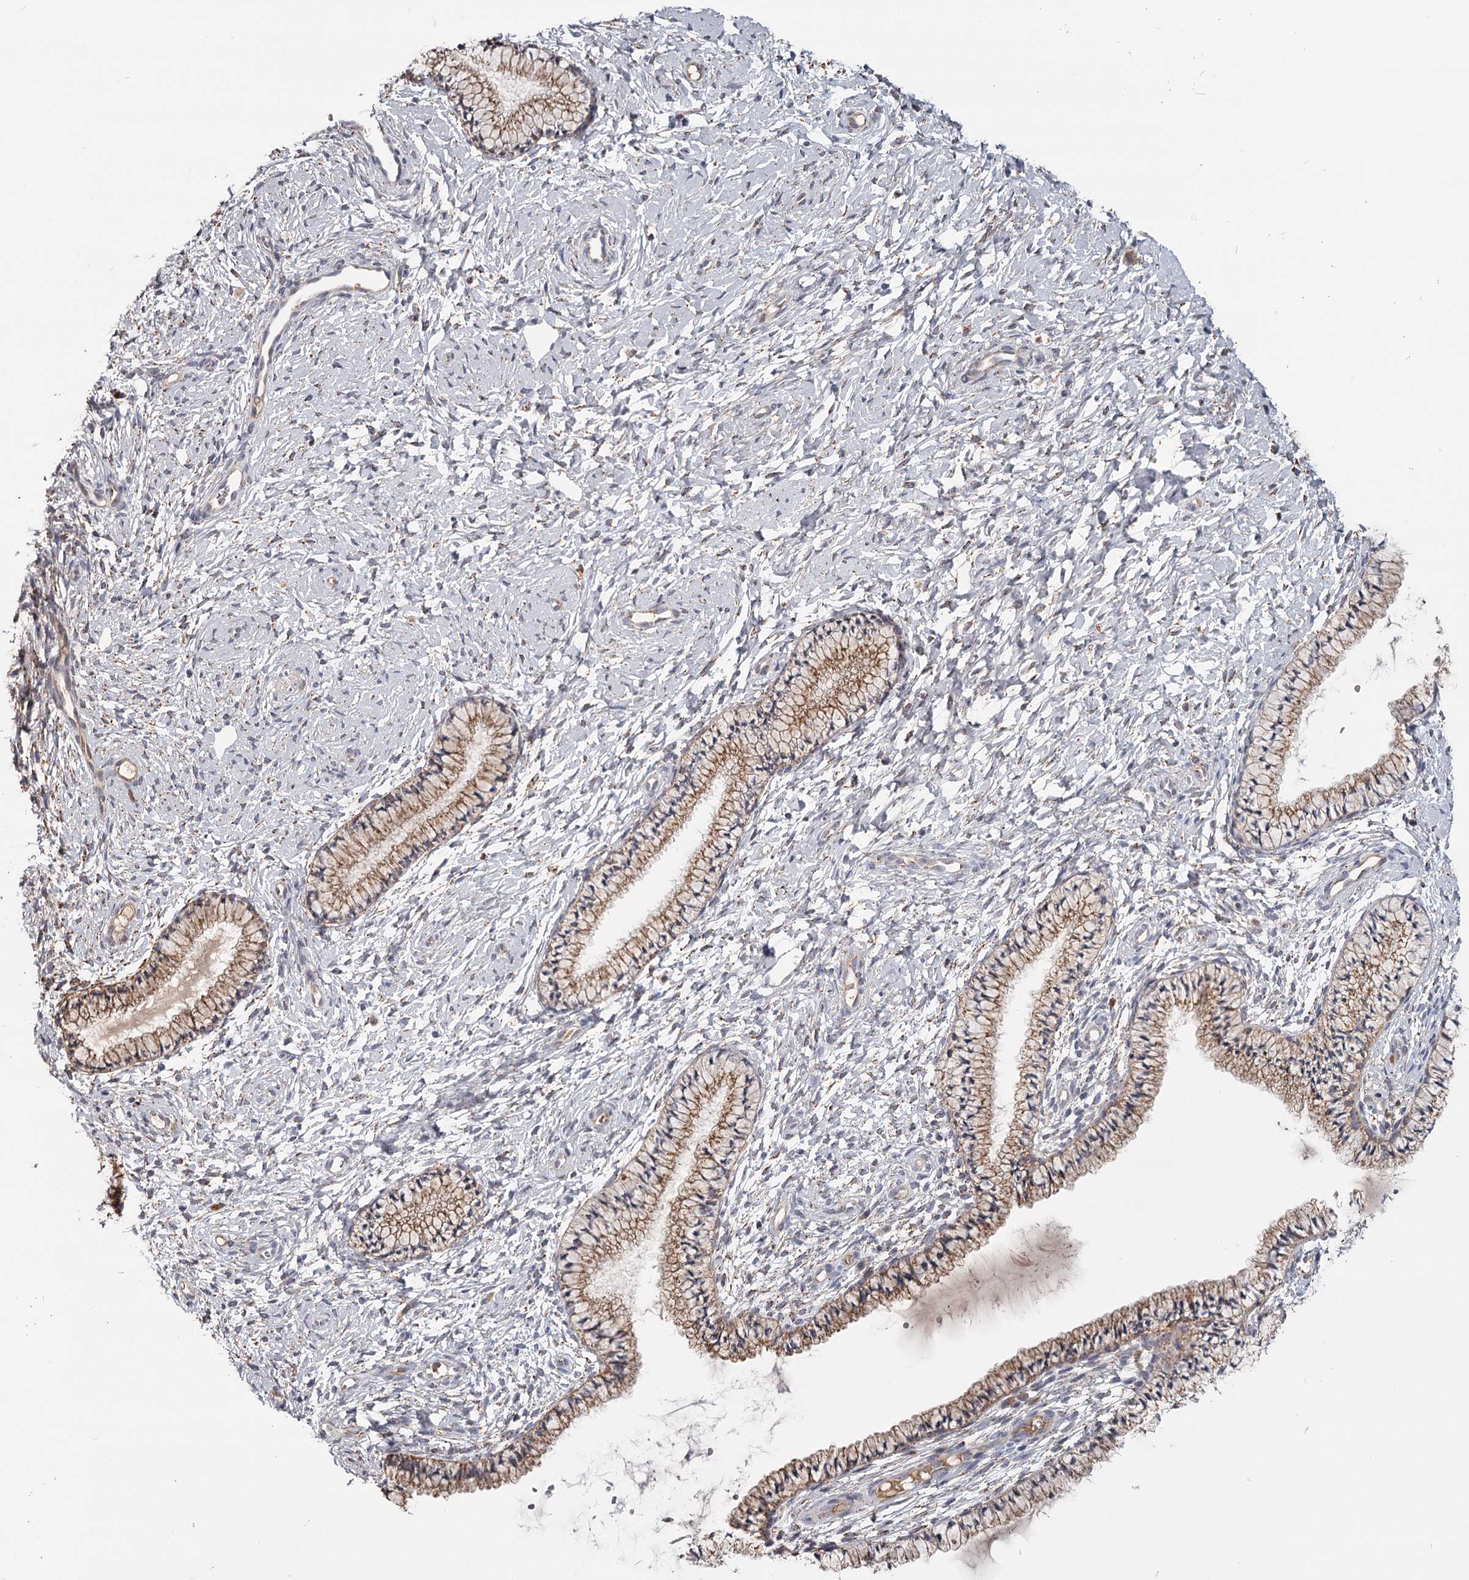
{"staining": {"intensity": "moderate", "quantity": ">75%", "location": "cytoplasmic/membranous"}, "tissue": "cervix", "cell_type": "Glandular cells", "image_type": "normal", "snomed": [{"axis": "morphology", "description": "Normal tissue, NOS"}, {"axis": "topography", "description": "Cervix"}], "caption": "Approximately >75% of glandular cells in unremarkable cervix display moderate cytoplasmic/membranous protein expression as visualized by brown immunohistochemical staining.", "gene": "CDC123", "patient": {"sex": "female", "age": 33}}